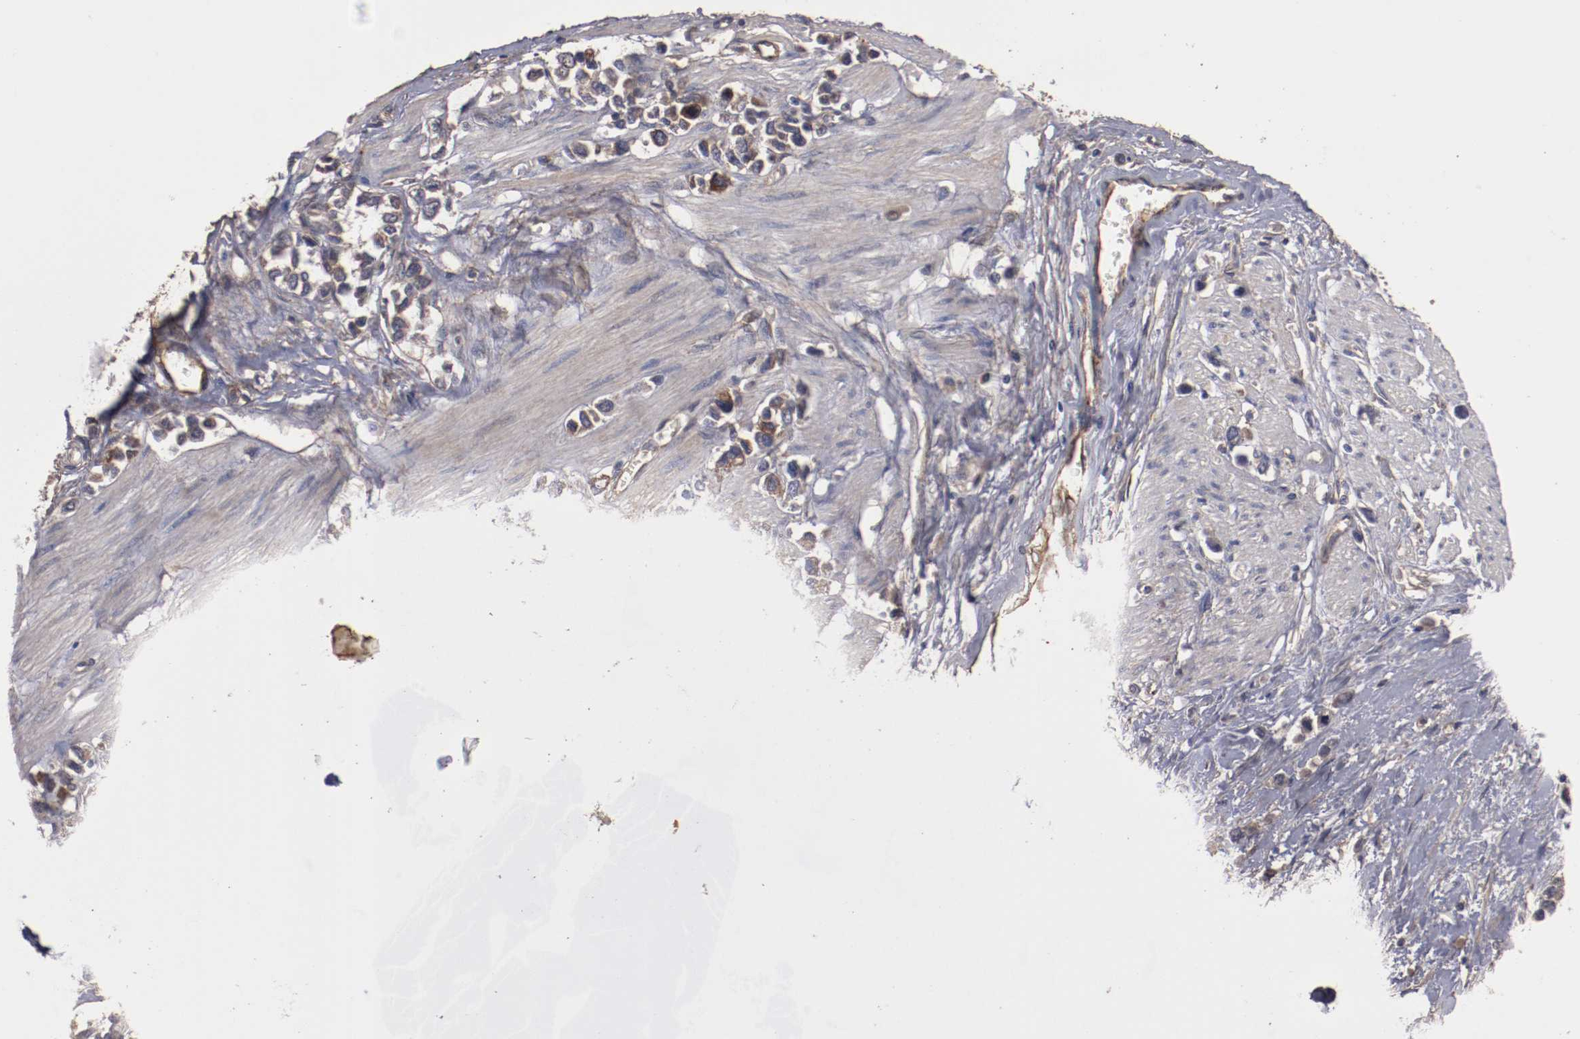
{"staining": {"intensity": "moderate", "quantity": "25%-75%", "location": "cytoplasmic/membranous"}, "tissue": "stomach cancer", "cell_type": "Tumor cells", "image_type": "cancer", "snomed": [{"axis": "morphology", "description": "Adenocarcinoma, NOS"}, {"axis": "topography", "description": "Stomach, upper"}], "caption": "High-power microscopy captured an IHC photomicrograph of stomach cancer (adenocarcinoma), revealing moderate cytoplasmic/membranous expression in about 25%-75% of tumor cells.", "gene": "DIPK2B", "patient": {"sex": "male", "age": 76}}